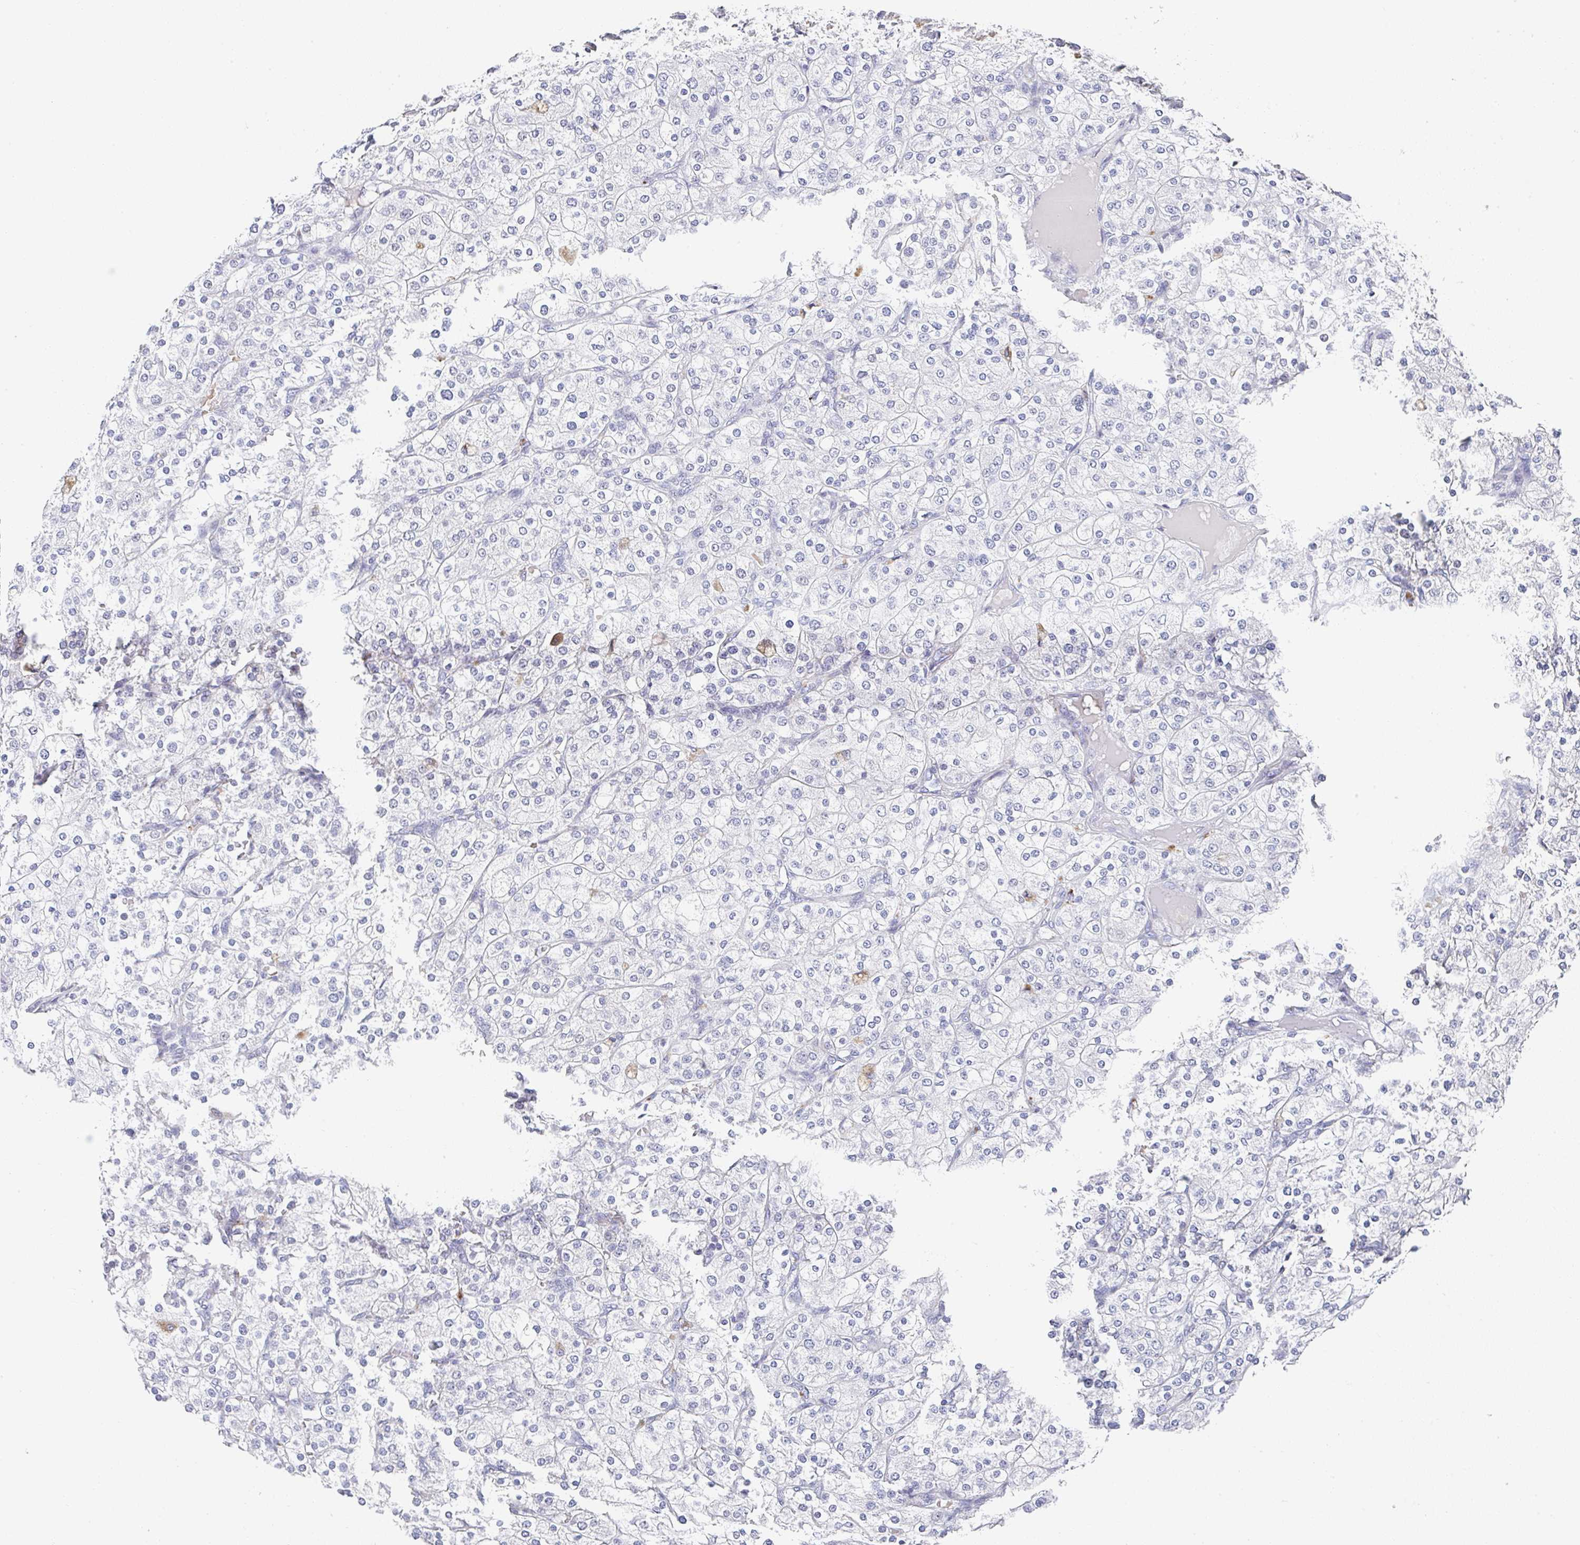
{"staining": {"intensity": "negative", "quantity": "none", "location": "none"}, "tissue": "renal cancer", "cell_type": "Tumor cells", "image_type": "cancer", "snomed": [{"axis": "morphology", "description": "Adenocarcinoma, NOS"}, {"axis": "topography", "description": "Kidney"}], "caption": "Histopathology image shows no significant protein positivity in tumor cells of renal cancer (adenocarcinoma).", "gene": "NCF1", "patient": {"sex": "male", "age": 80}}